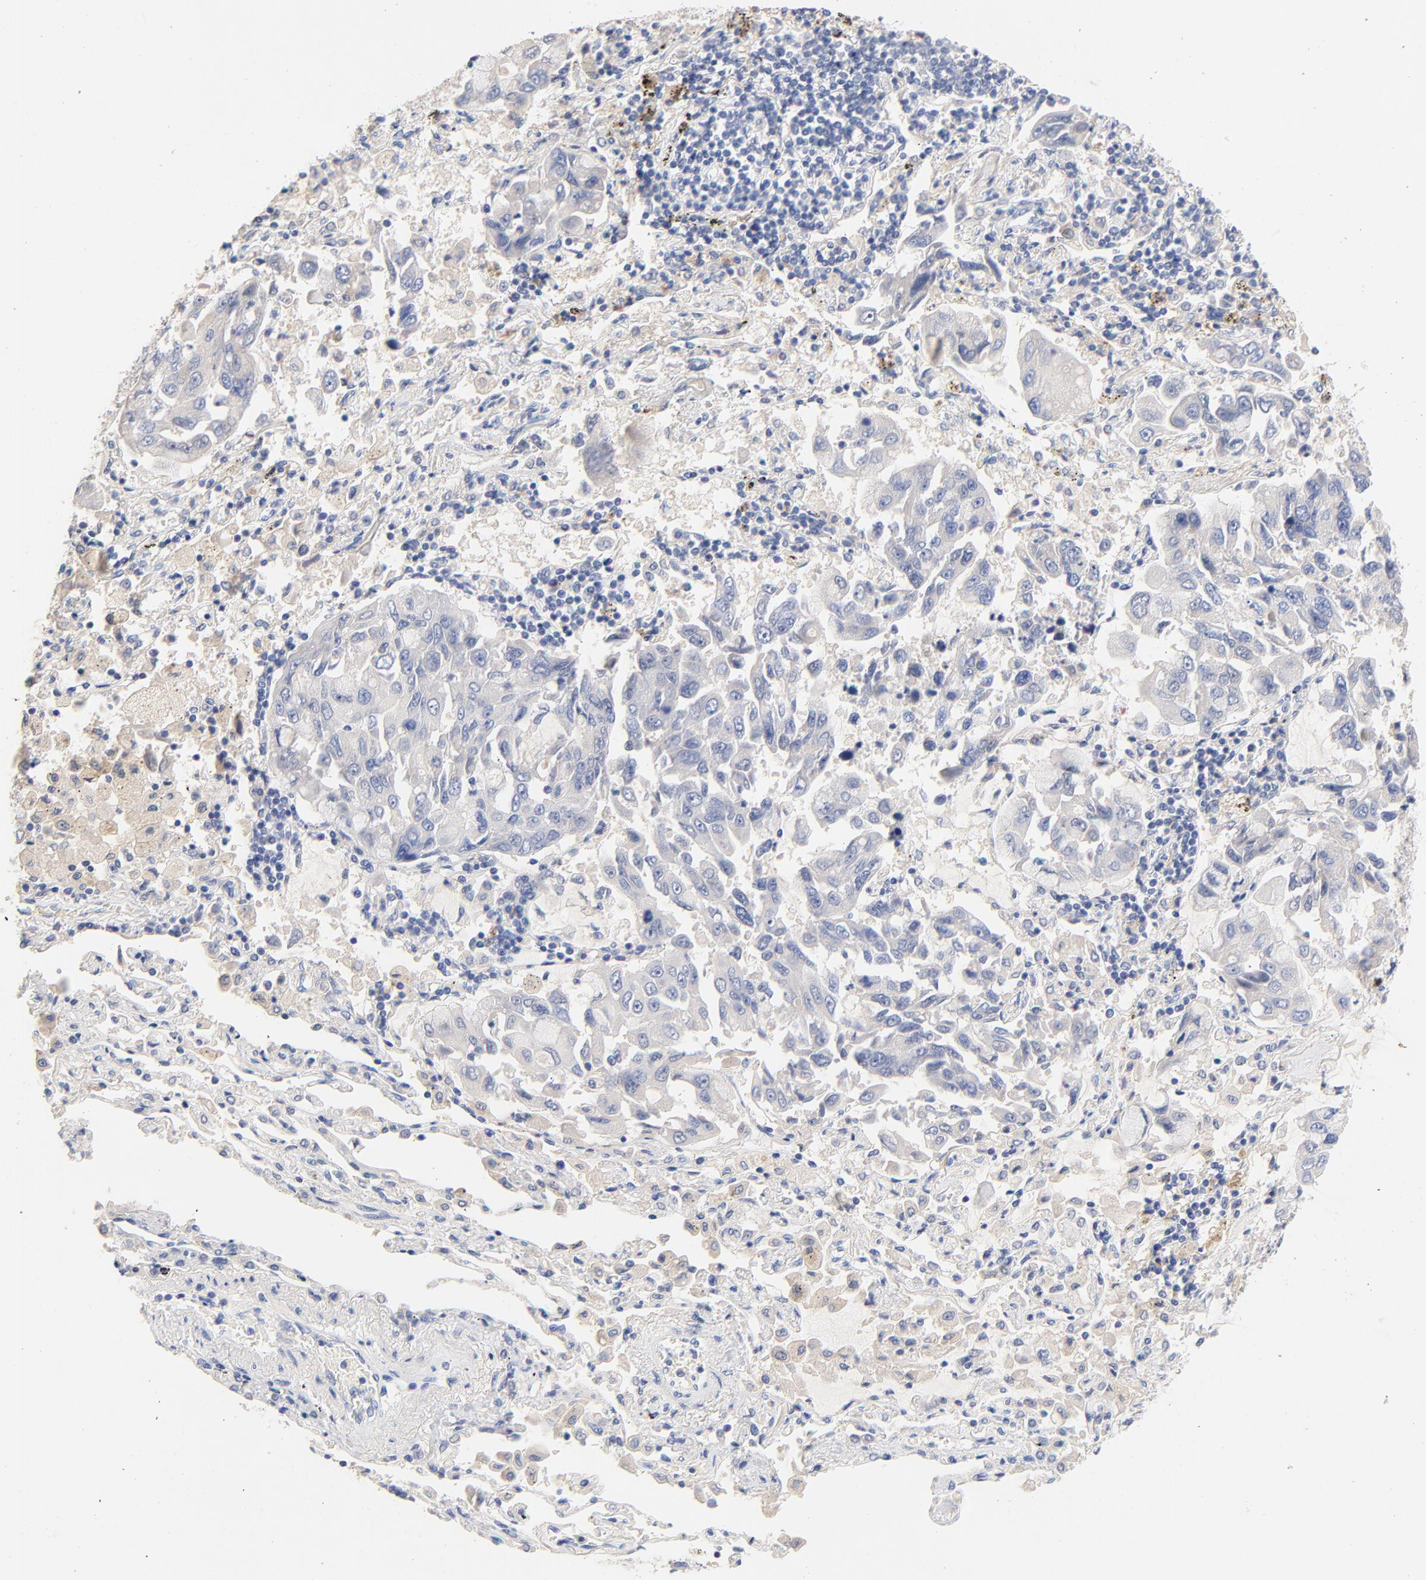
{"staining": {"intensity": "negative", "quantity": "none", "location": "none"}, "tissue": "lung cancer", "cell_type": "Tumor cells", "image_type": "cancer", "snomed": [{"axis": "morphology", "description": "Adenocarcinoma, NOS"}, {"axis": "topography", "description": "Lung"}], "caption": "There is no significant expression in tumor cells of lung cancer.", "gene": "CPS1", "patient": {"sex": "male", "age": 64}}